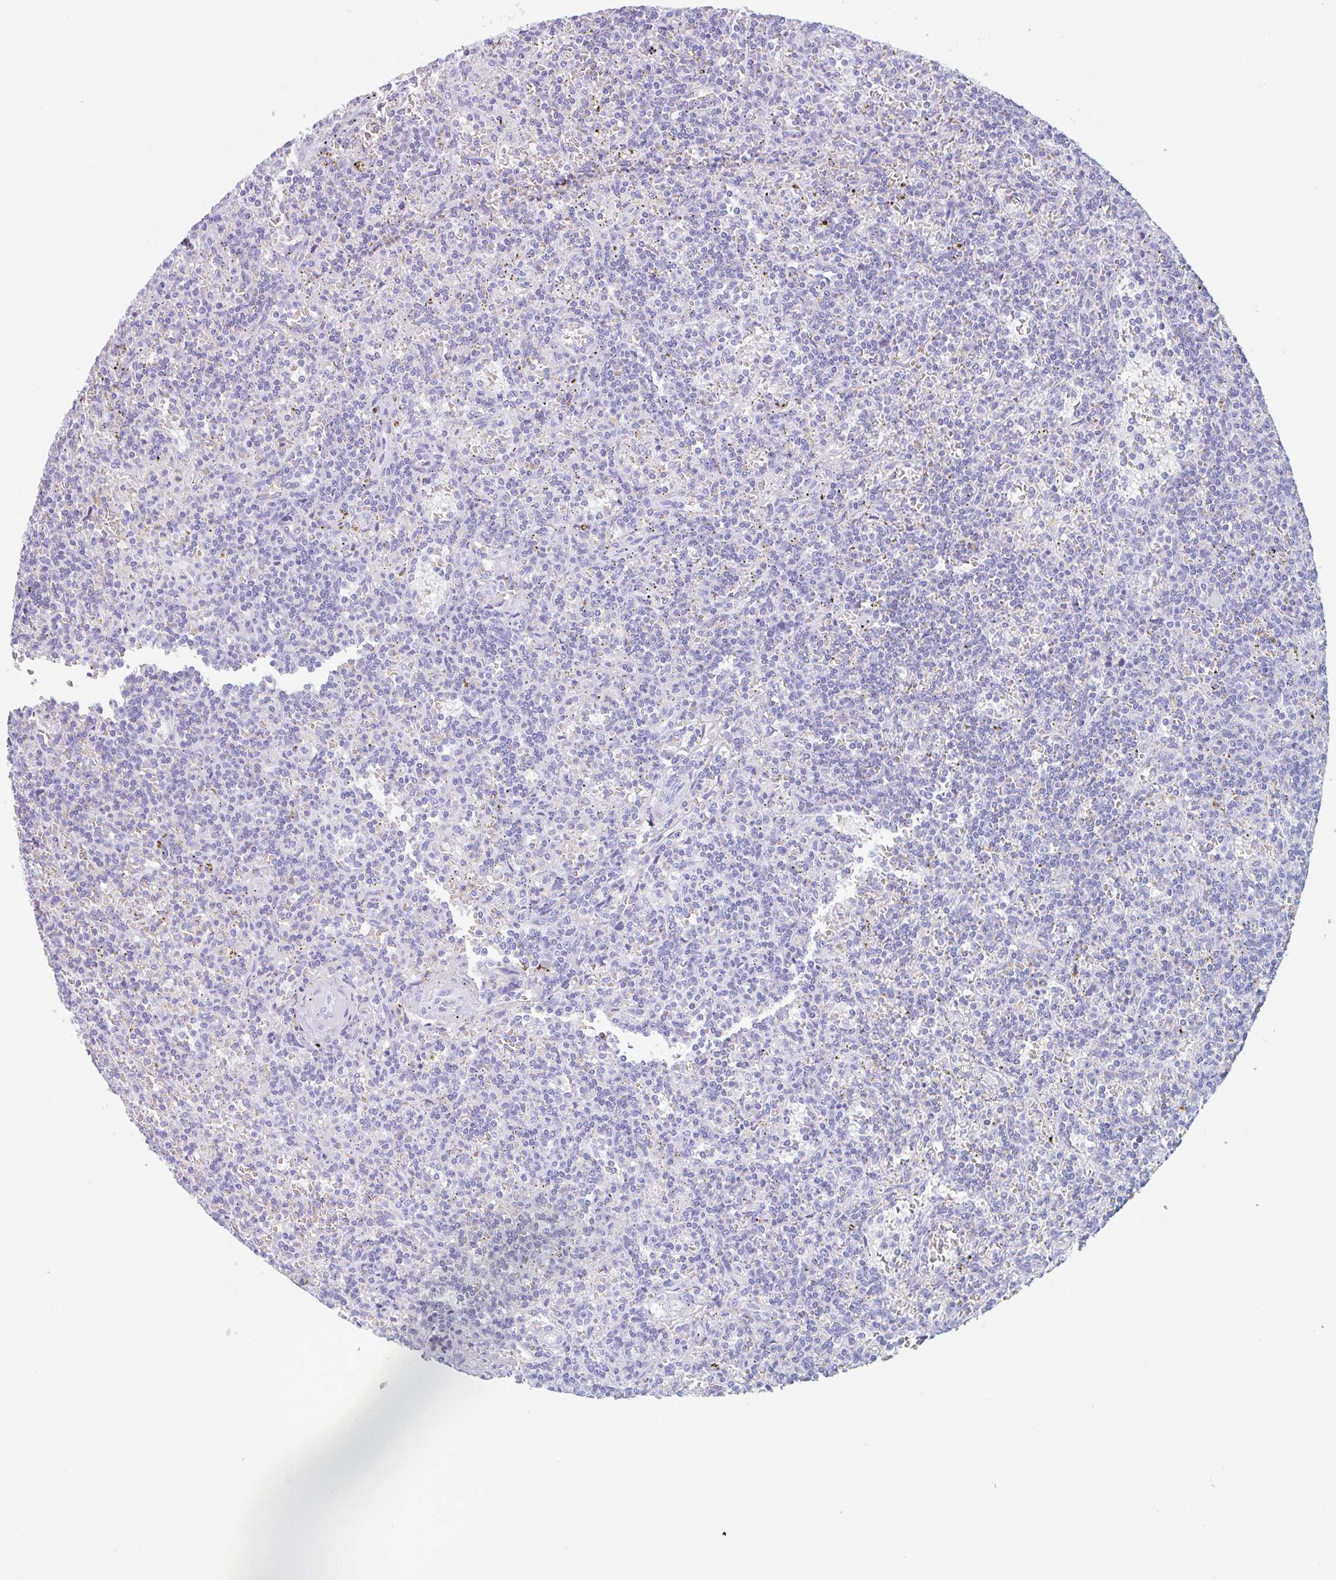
{"staining": {"intensity": "negative", "quantity": "none", "location": "none"}, "tissue": "lymphoma", "cell_type": "Tumor cells", "image_type": "cancer", "snomed": [{"axis": "morphology", "description": "Malignant lymphoma, non-Hodgkin's type, Low grade"}, {"axis": "topography", "description": "Spleen"}], "caption": "Immunohistochemistry image of low-grade malignant lymphoma, non-Hodgkin's type stained for a protein (brown), which demonstrates no staining in tumor cells.", "gene": "EMC4", "patient": {"sex": "male", "age": 73}}